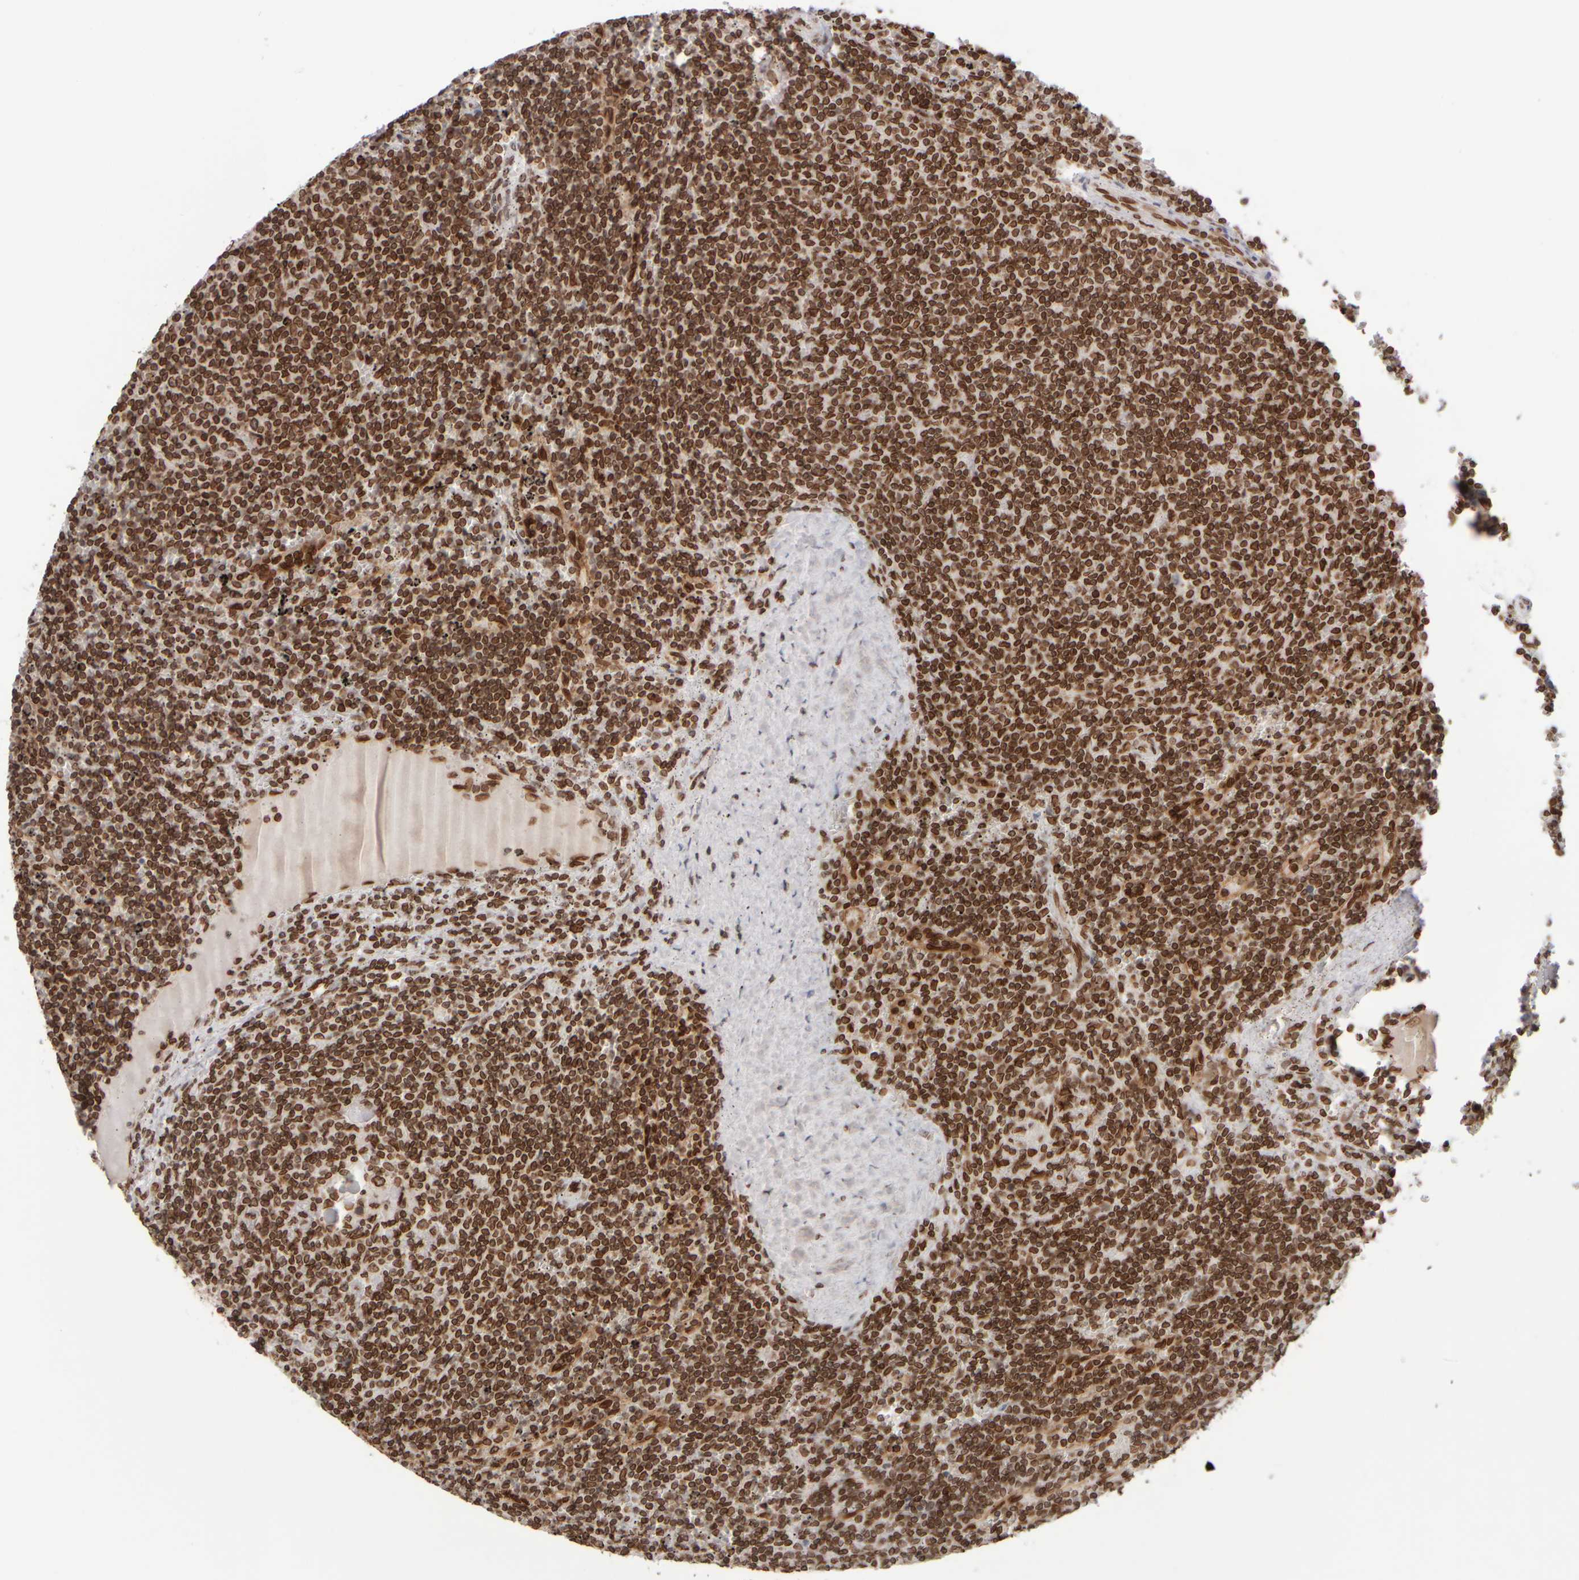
{"staining": {"intensity": "strong", "quantity": ">75%", "location": "cytoplasmic/membranous,nuclear"}, "tissue": "lymphoma", "cell_type": "Tumor cells", "image_type": "cancer", "snomed": [{"axis": "morphology", "description": "Malignant lymphoma, non-Hodgkin's type, Low grade"}, {"axis": "topography", "description": "Spleen"}], "caption": "Immunohistochemistry histopathology image of lymphoma stained for a protein (brown), which shows high levels of strong cytoplasmic/membranous and nuclear positivity in about >75% of tumor cells.", "gene": "ZC3HC1", "patient": {"sex": "female", "age": 50}}